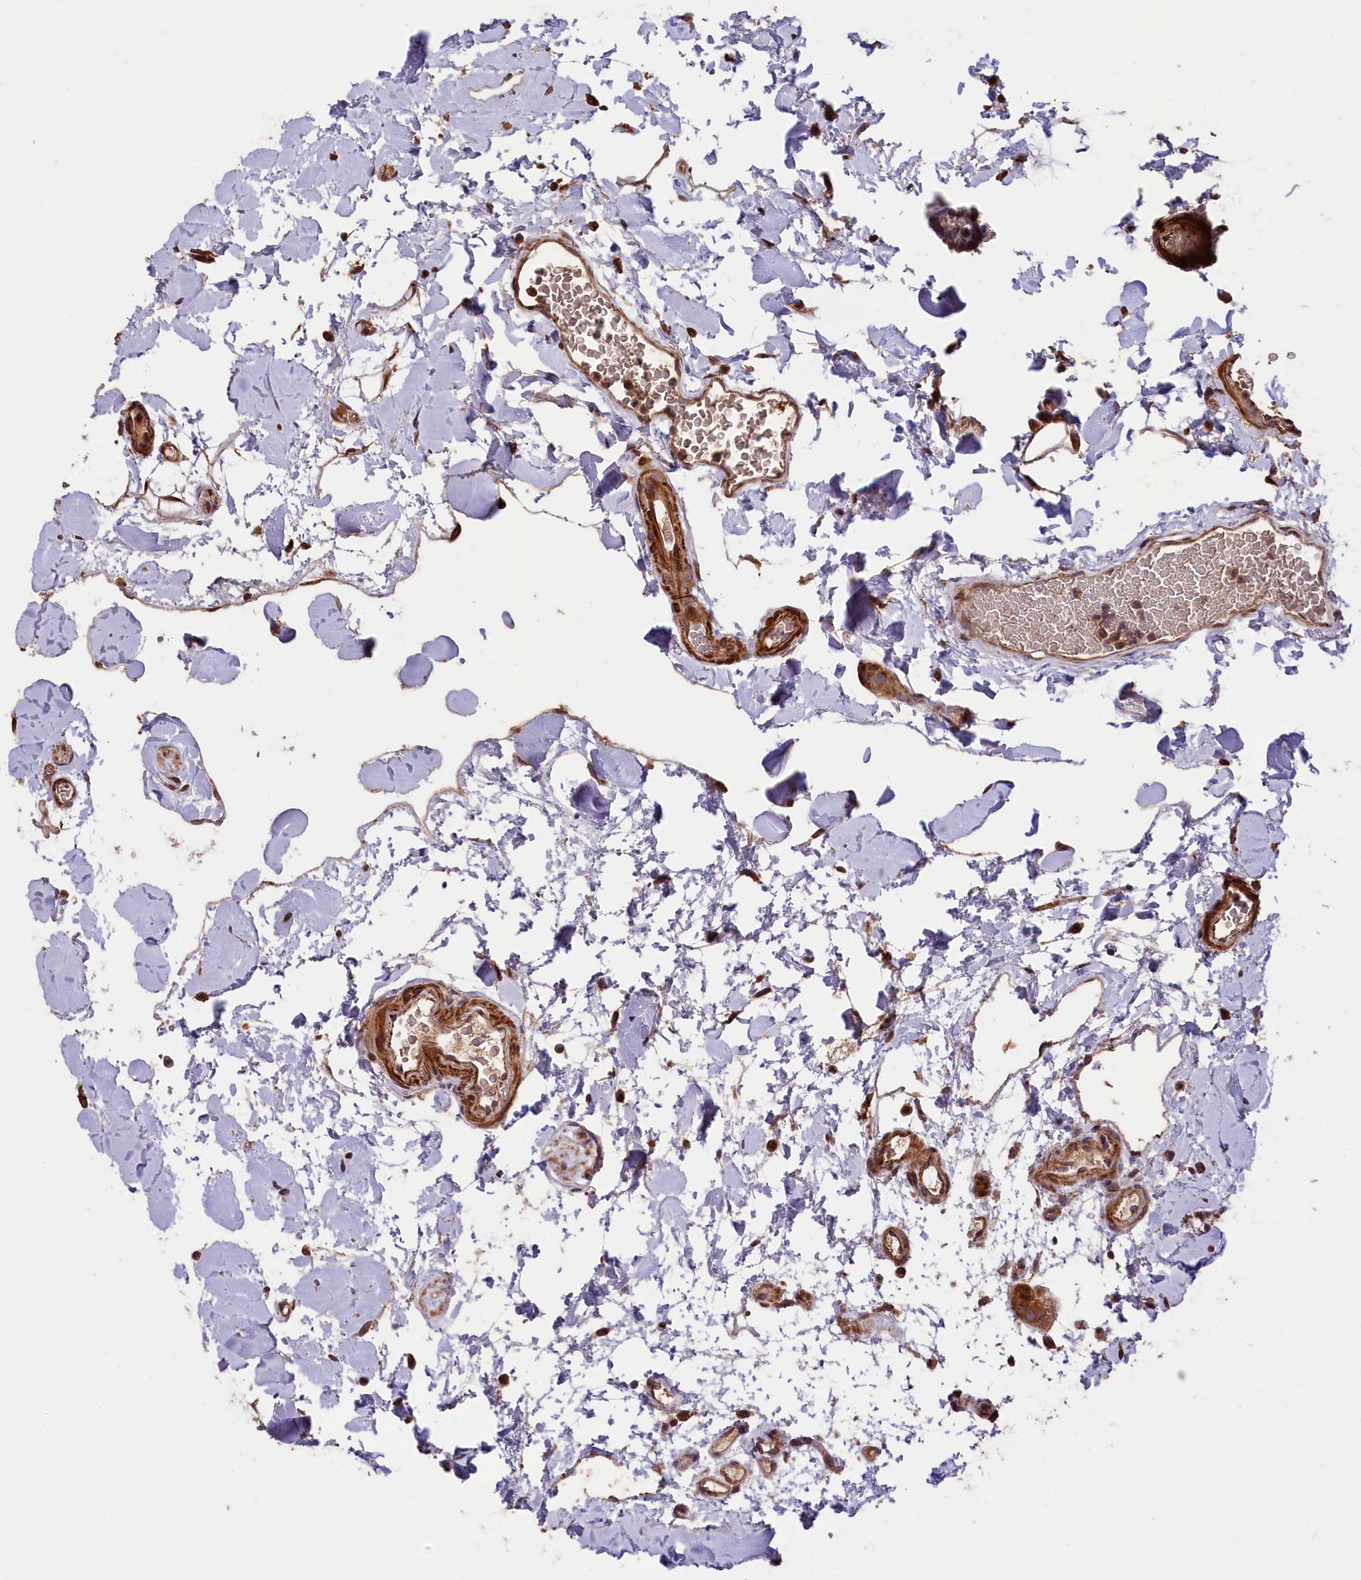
{"staining": {"intensity": "strong", "quantity": ">75%", "location": "cytoplasmic/membranous,nuclear"}, "tissue": "colon", "cell_type": "Endothelial cells", "image_type": "normal", "snomed": [{"axis": "morphology", "description": "Normal tissue, NOS"}, {"axis": "topography", "description": "Colon"}], "caption": "Strong cytoplasmic/membranous,nuclear staining for a protein is identified in approximately >75% of endothelial cells of benign colon using immunohistochemistry (IHC).", "gene": "DNAJB9", "patient": {"sex": "male", "age": 75}}